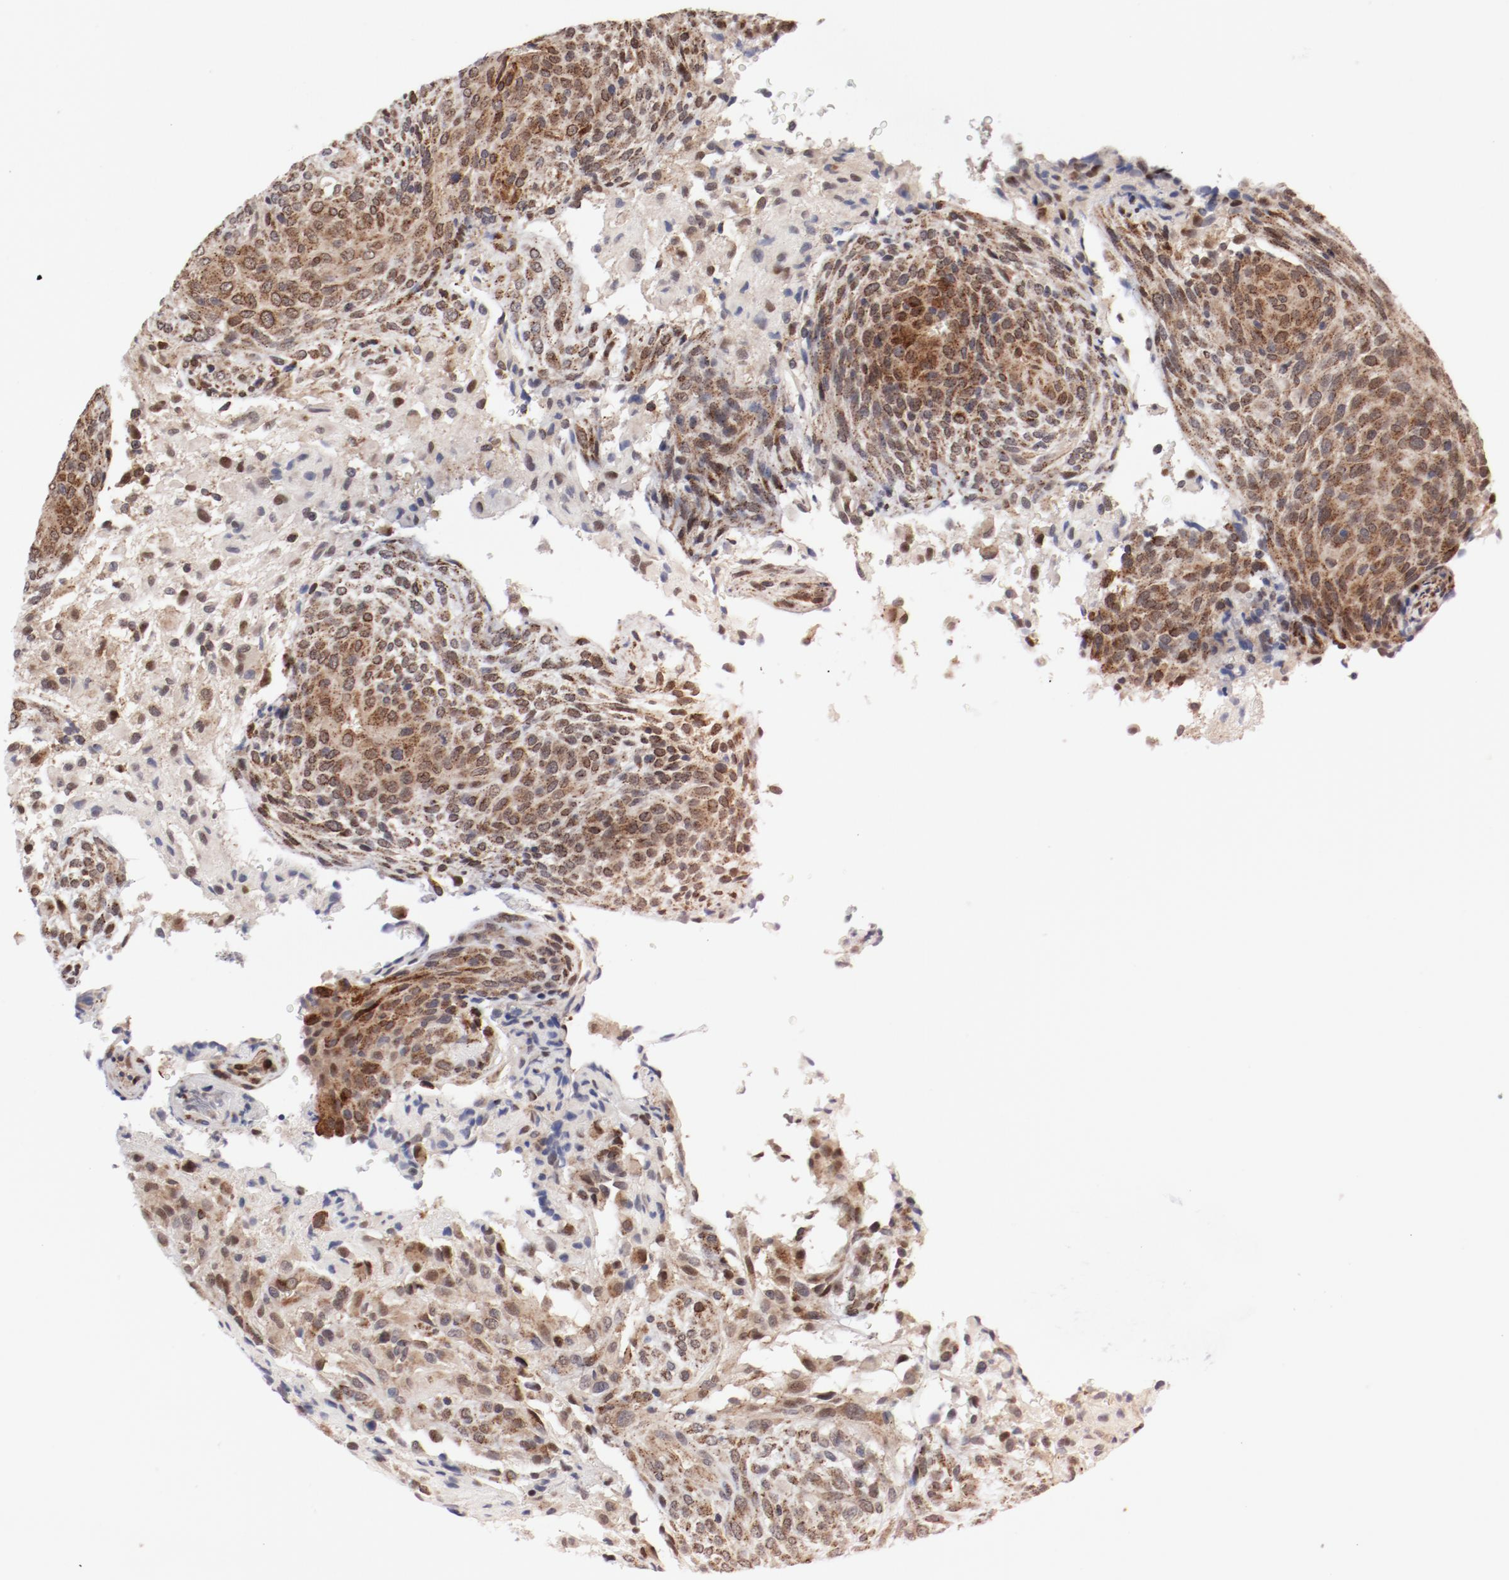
{"staining": {"intensity": "weak", "quantity": ">75%", "location": "cytoplasmic/membranous"}, "tissue": "glioma", "cell_type": "Tumor cells", "image_type": "cancer", "snomed": [{"axis": "morphology", "description": "Glioma, malignant, High grade"}, {"axis": "topography", "description": "Cerebral cortex"}], "caption": "Tumor cells exhibit weak cytoplasmic/membranous staining in approximately >75% of cells in malignant high-grade glioma. (Brightfield microscopy of DAB IHC at high magnification).", "gene": "RPL12", "patient": {"sex": "female", "age": 55}}